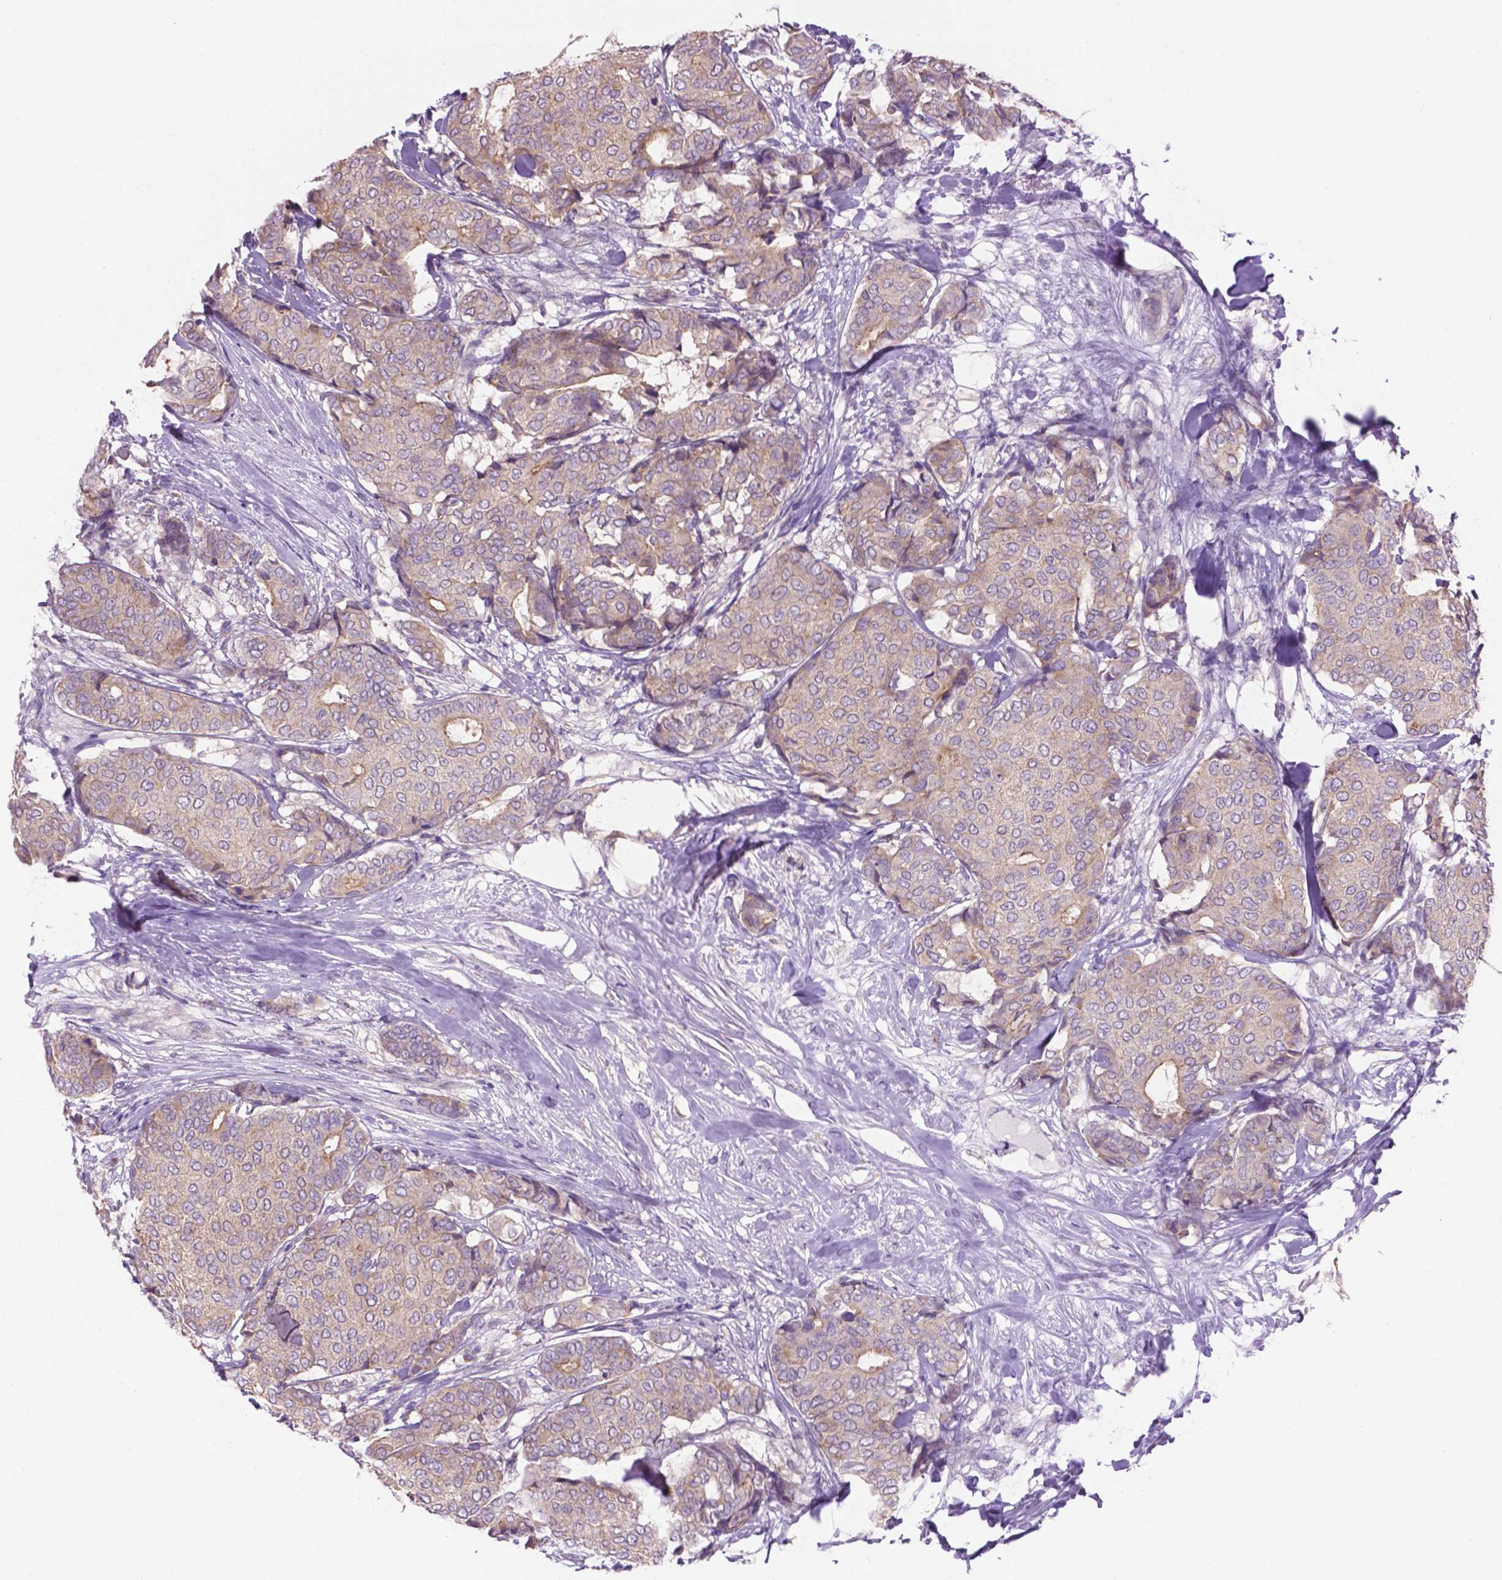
{"staining": {"intensity": "weak", "quantity": "<25%", "location": "cytoplasmic/membranous"}, "tissue": "breast cancer", "cell_type": "Tumor cells", "image_type": "cancer", "snomed": [{"axis": "morphology", "description": "Duct carcinoma"}, {"axis": "topography", "description": "Breast"}], "caption": "This is a photomicrograph of immunohistochemistry staining of breast cancer, which shows no expression in tumor cells.", "gene": "CDH7", "patient": {"sex": "female", "age": 75}}